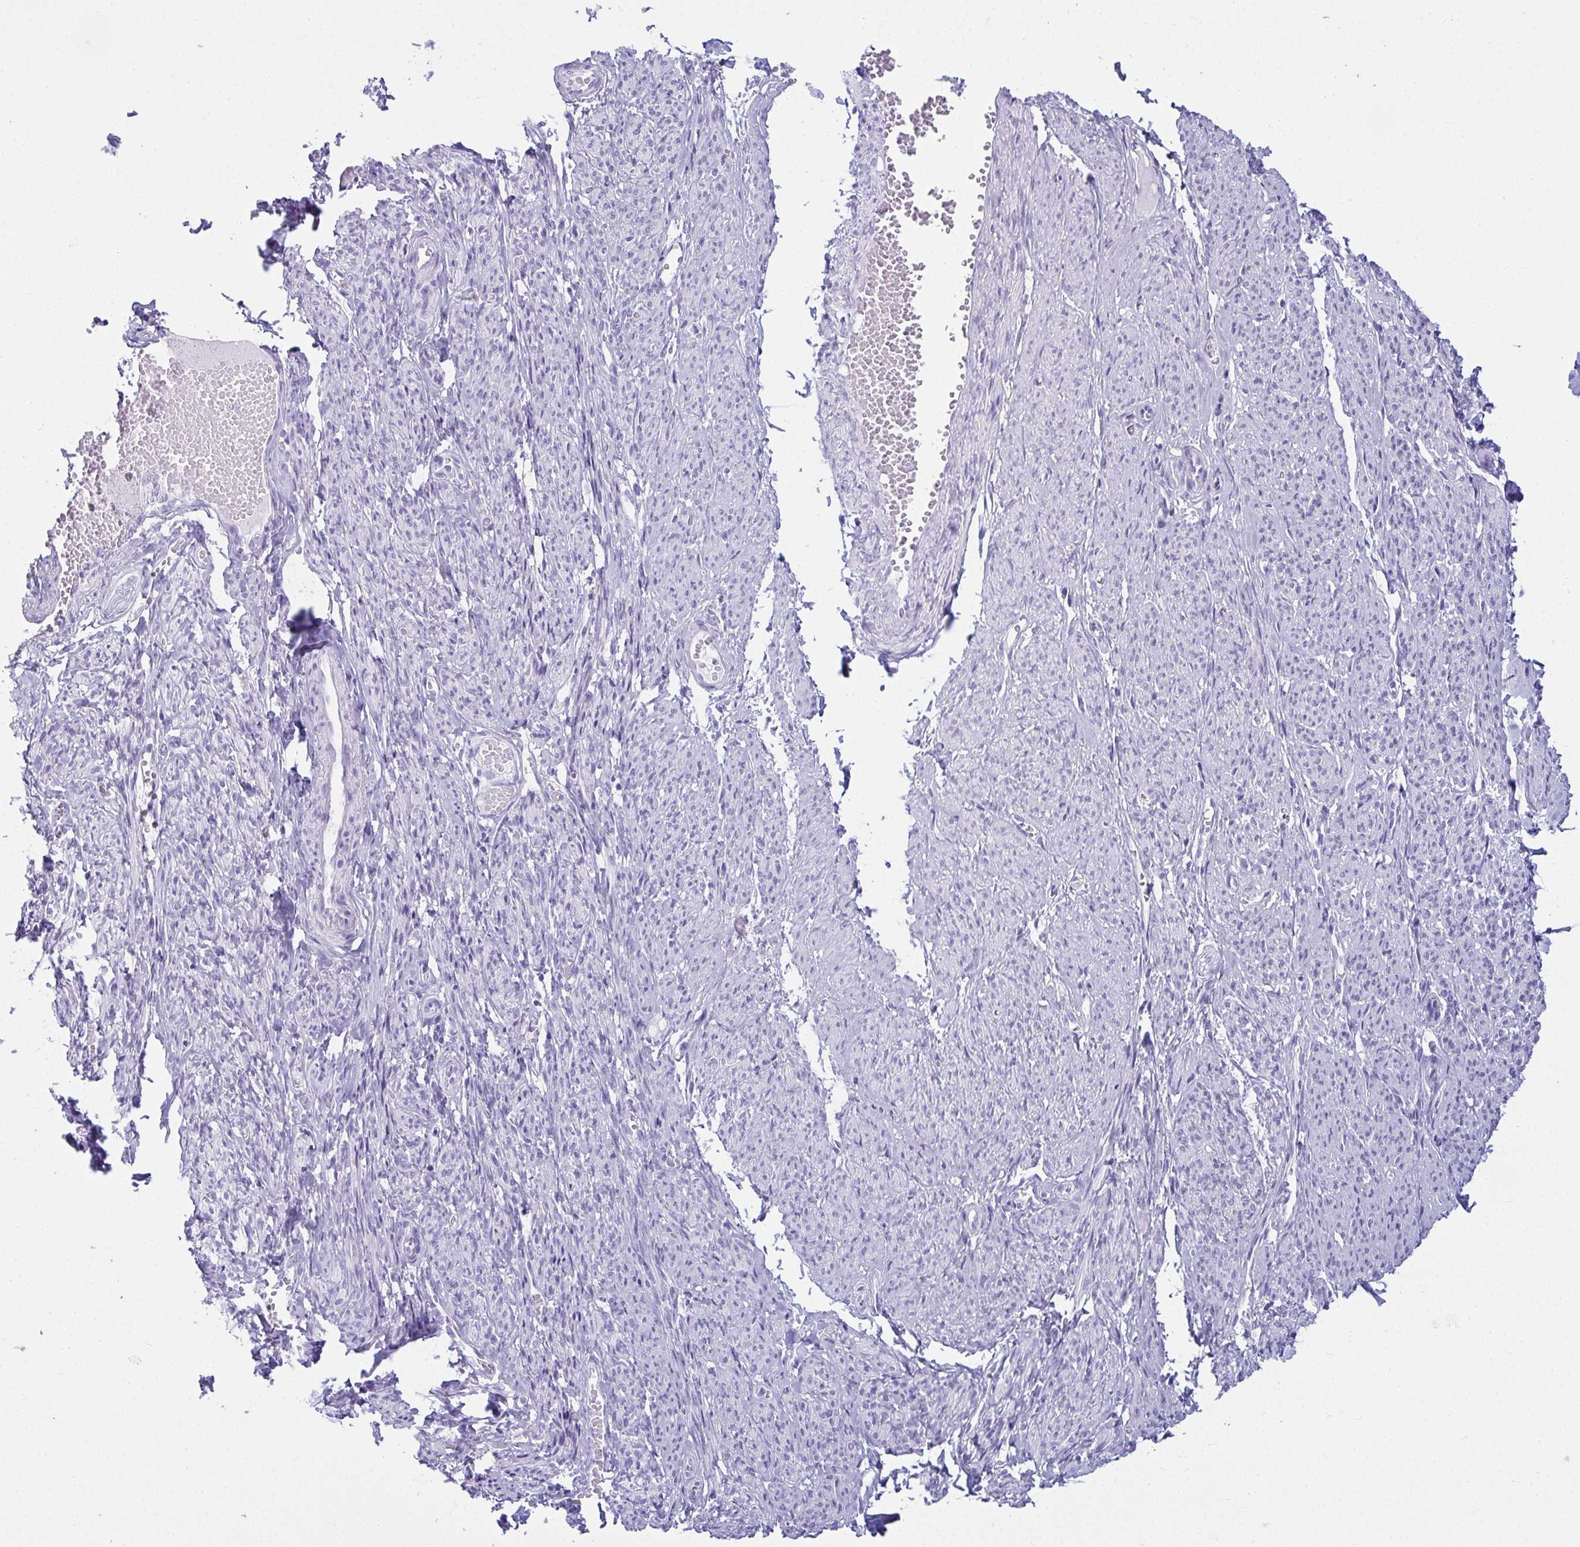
{"staining": {"intensity": "negative", "quantity": "none", "location": "none"}, "tissue": "smooth muscle", "cell_type": "Smooth muscle cells", "image_type": "normal", "snomed": [{"axis": "morphology", "description": "Normal tissue, NOS"}, {"axis": "topography", "description": "Smooth muscle"}], "caption": "Smooth muscle stained for a protein using immunohistochemistry shows no expression smooth muscle cells.", "gene": "CLGN", "patient": {"sex": "female", "age": 65}}